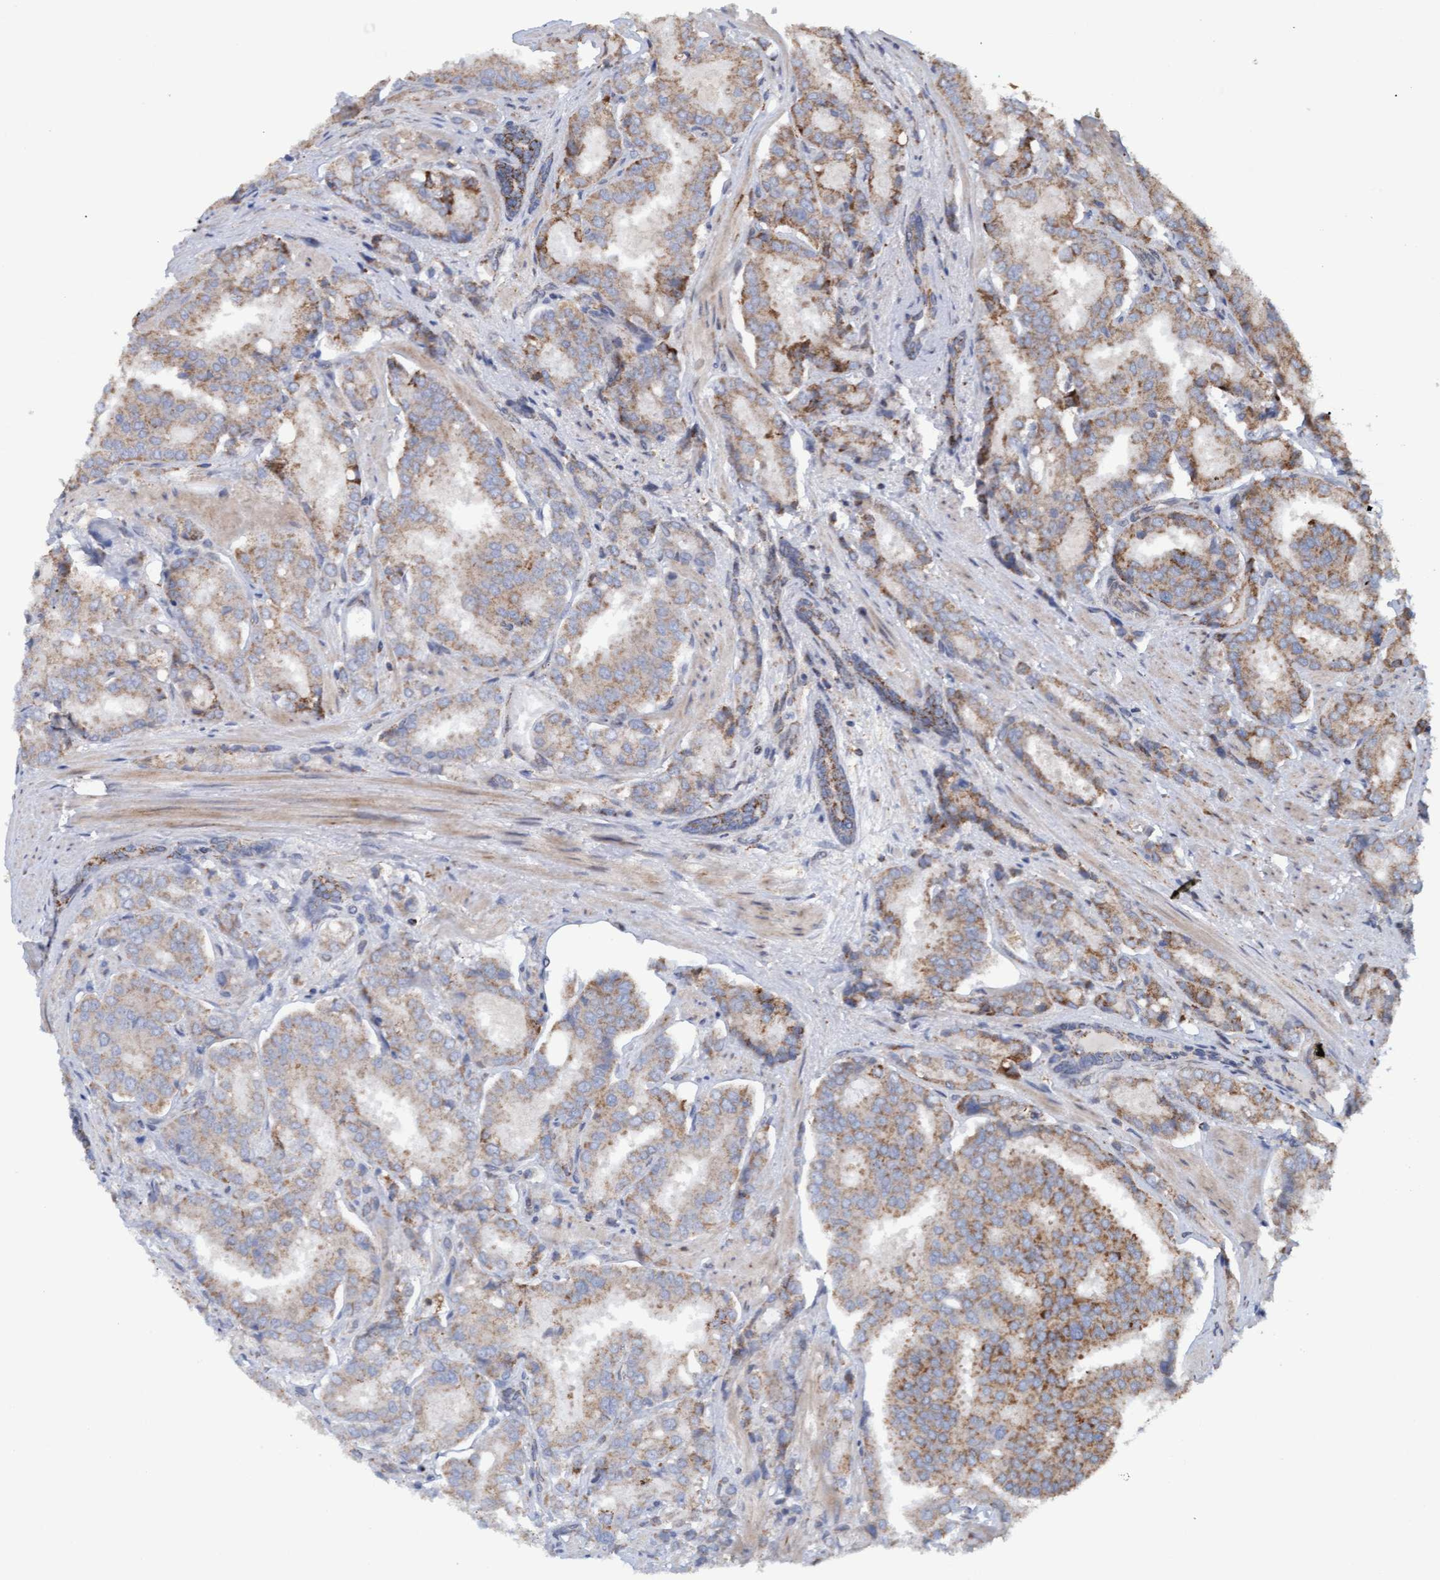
{"staining": {"intensity": "weak", "quantity": "25%-75%", "location": "cytoplasmic/membranous"}, "tissue": "prostate cancer", "cell_type": "Tumor cells", "image_type": "cancer", "snomed": [{"axis": "morphology", "description": "Adenocarcinoma, High grade"}, {"axis": "topography", "description": "Prostate"}], "caption": "The micrograph exhibits a brown stain indicating the presence of a protein in the cytoplasmic/membranous of tumor cells in prostate cancer (high-grade adenocarcinoma).", "gene": "MGLL", "patient": {"sex": "male", "age": 50}}